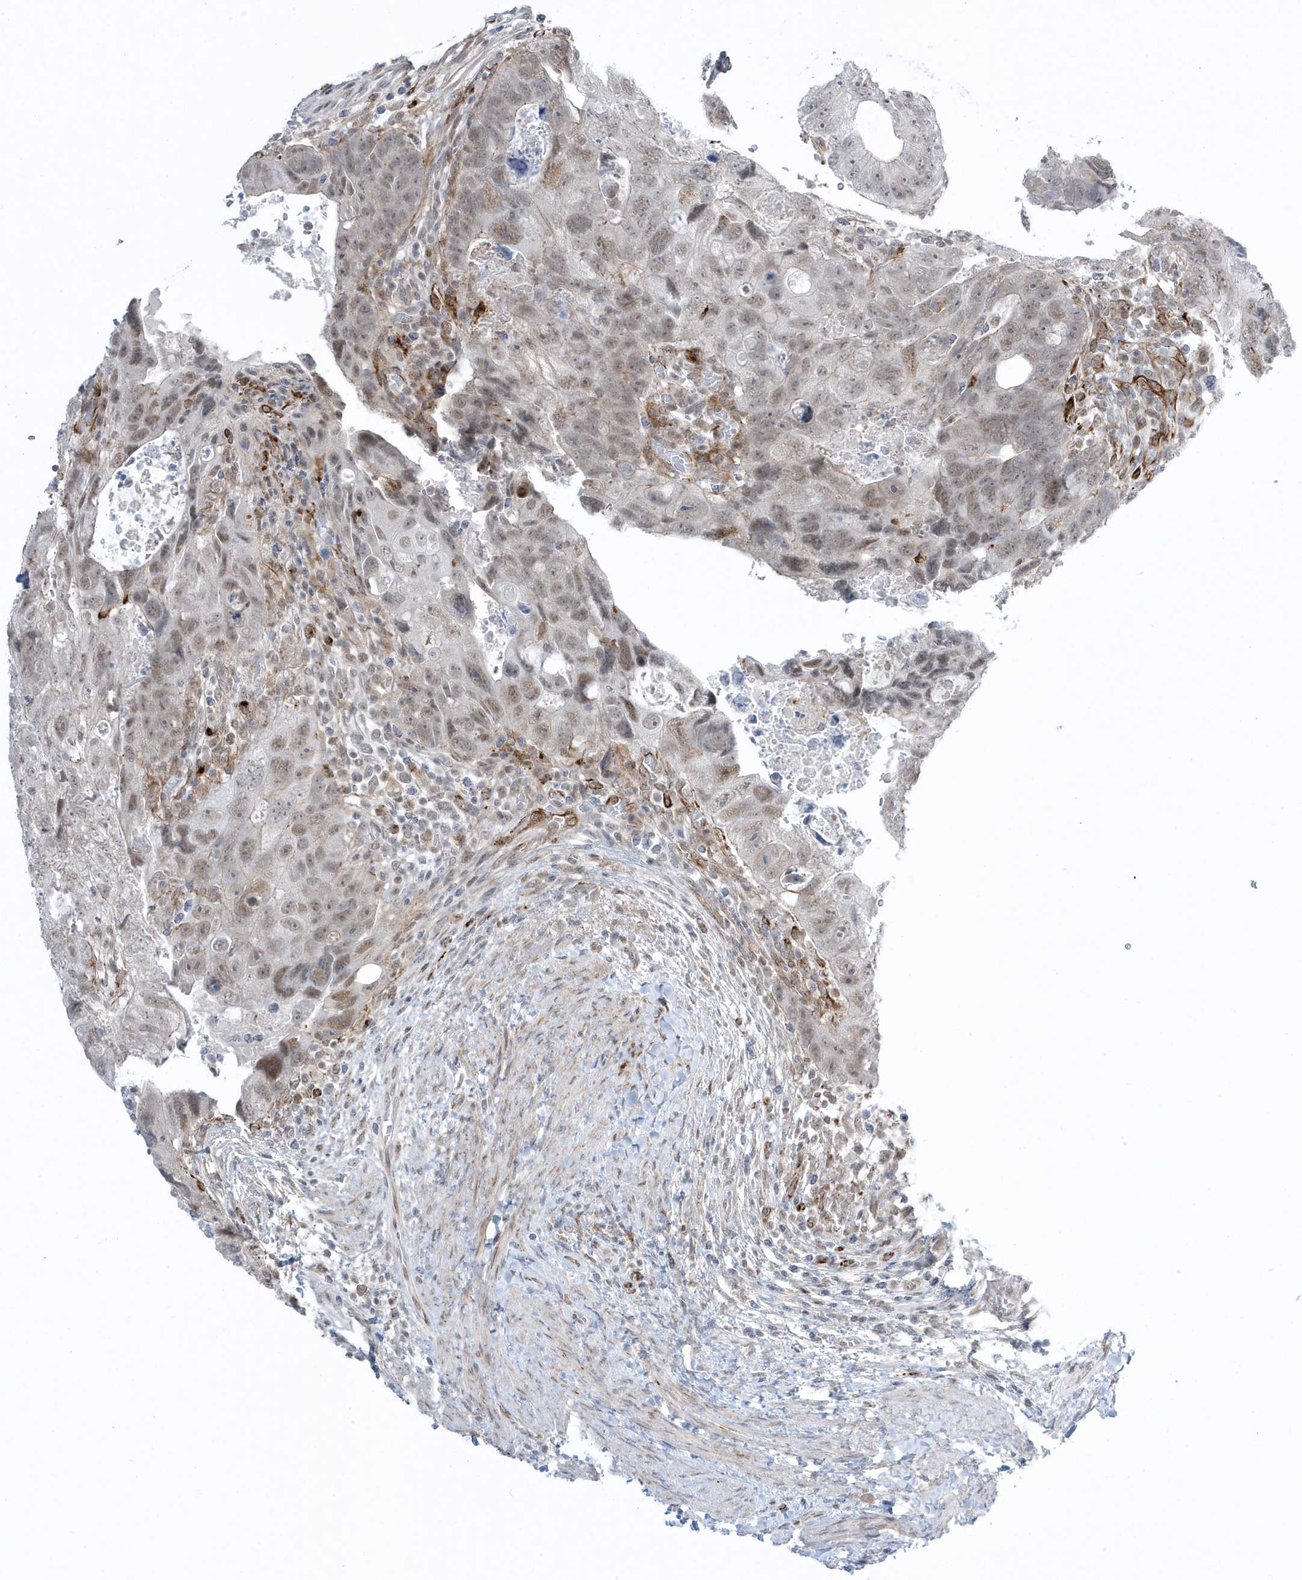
{"staining": {"intensity": "moderate", "quantity": ">75%", "location": "nuclear"}, "tissue": "colorectal cancer", "cell_type": "Tumor cells", "image_type": "cancer", "snomed": [{"axis": "morphology", "description": "Adenocarcinoma, NOS"}, {"axis": "topography", "description": "Rectum"}], "caption": "Moderate nuclear expression for a protein is identified in approximately >75% of tumor cells of colorectal cancer (adenocarcinoma) using immunohistochemistry (IHC).", "gene": "ADAMTSL3", "patient": {"sex": "male", "age": 59}}